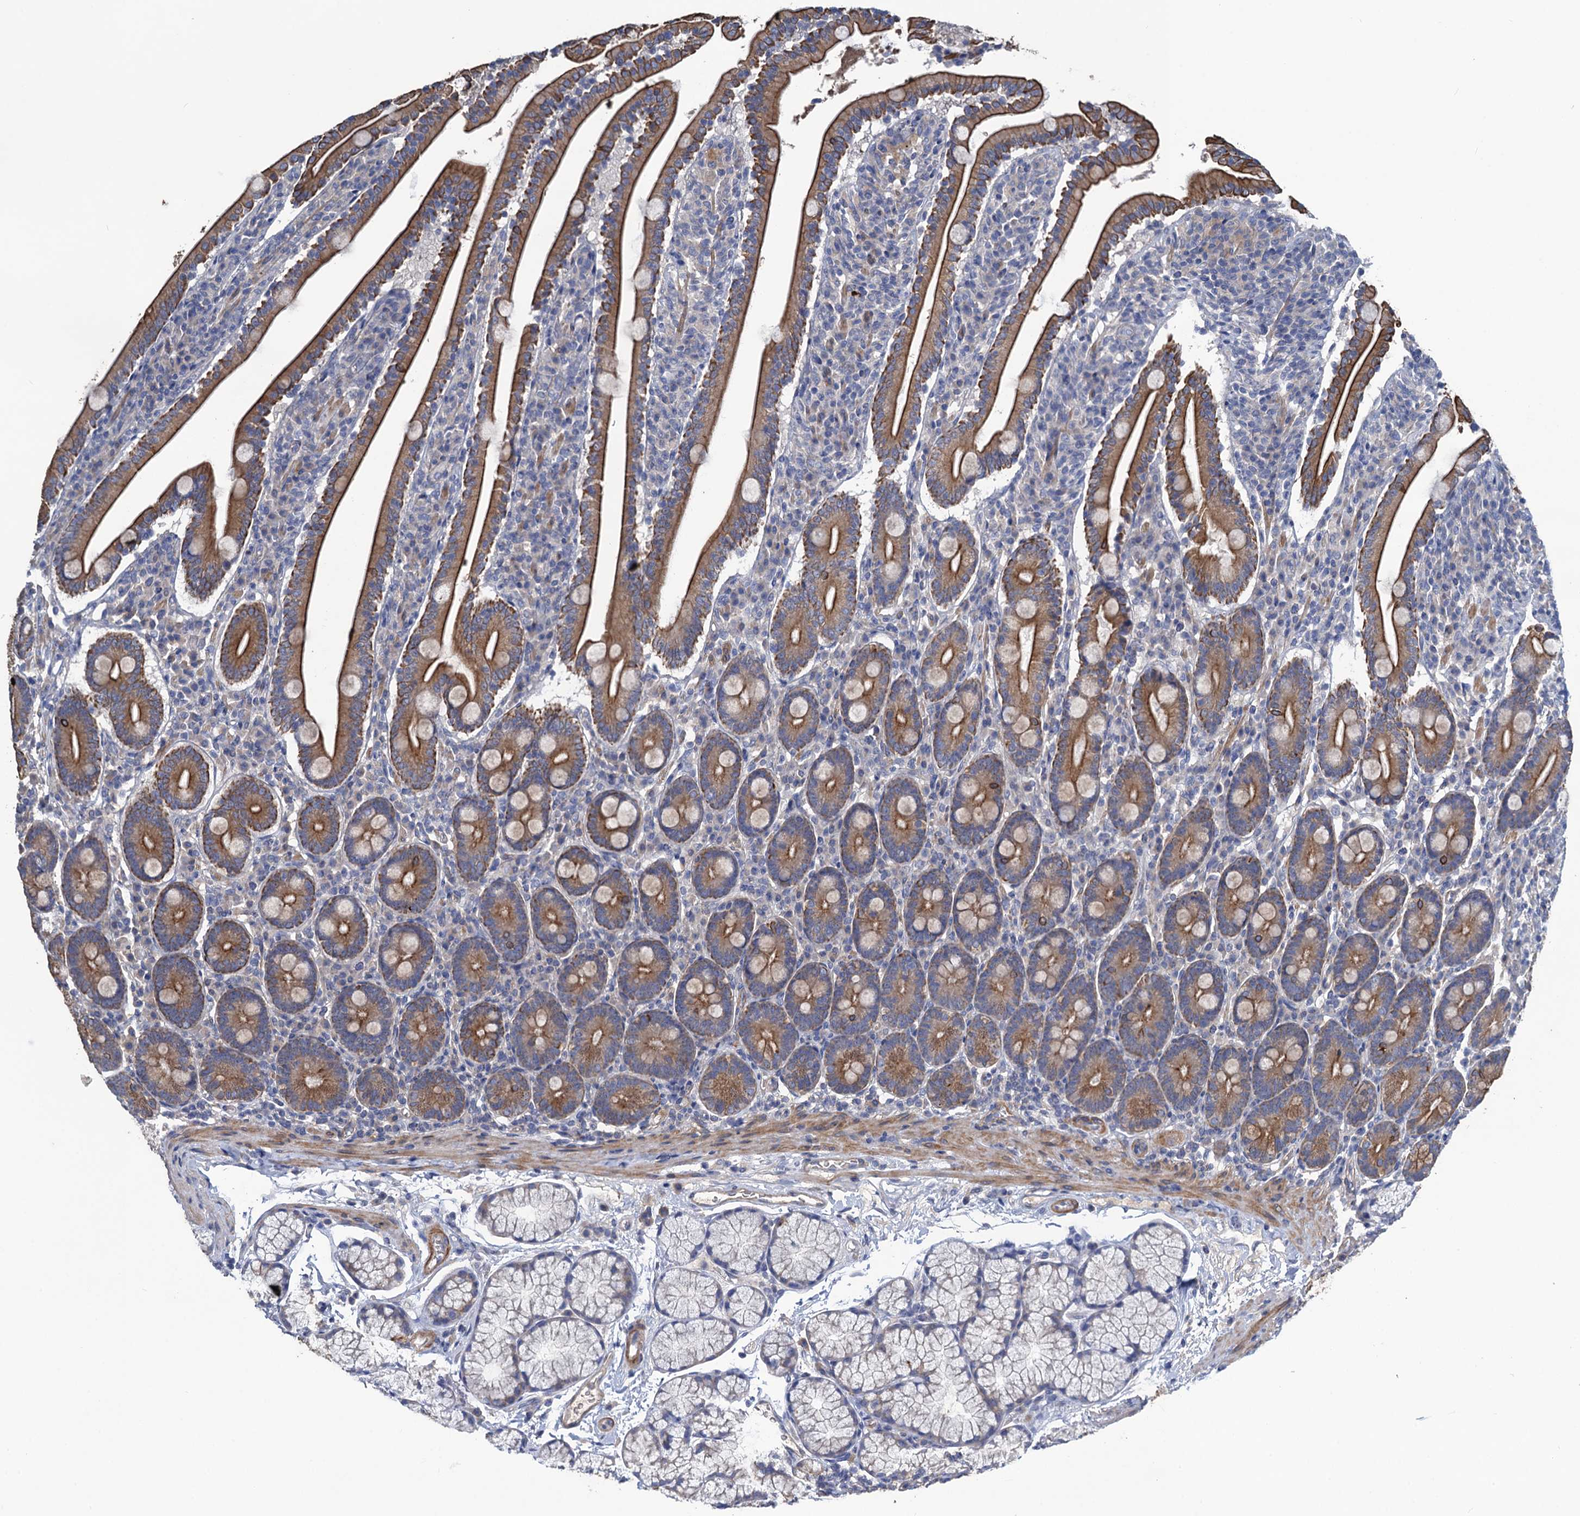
{"staining": {"intensity": "strong", "quantity": ">75%", "location": "cytoplasmic/membranous"}, "tissue": "duodenum", "cell_type": "Glandular cells", "image_type": "normal", "snomed": [{"axis": "morphology", "description": "Normal tissue, NOS"}, {"axis": "topography", "description": "Duodenum"}], "caption": "About >75% of glandular cells in normal human duodenum show strong cytoplasmic/membranous protein staining as visualized by brown immunohistochemical staining.", "gene": "SMCO3", "patient": {"sex": "male", "age": 35}}